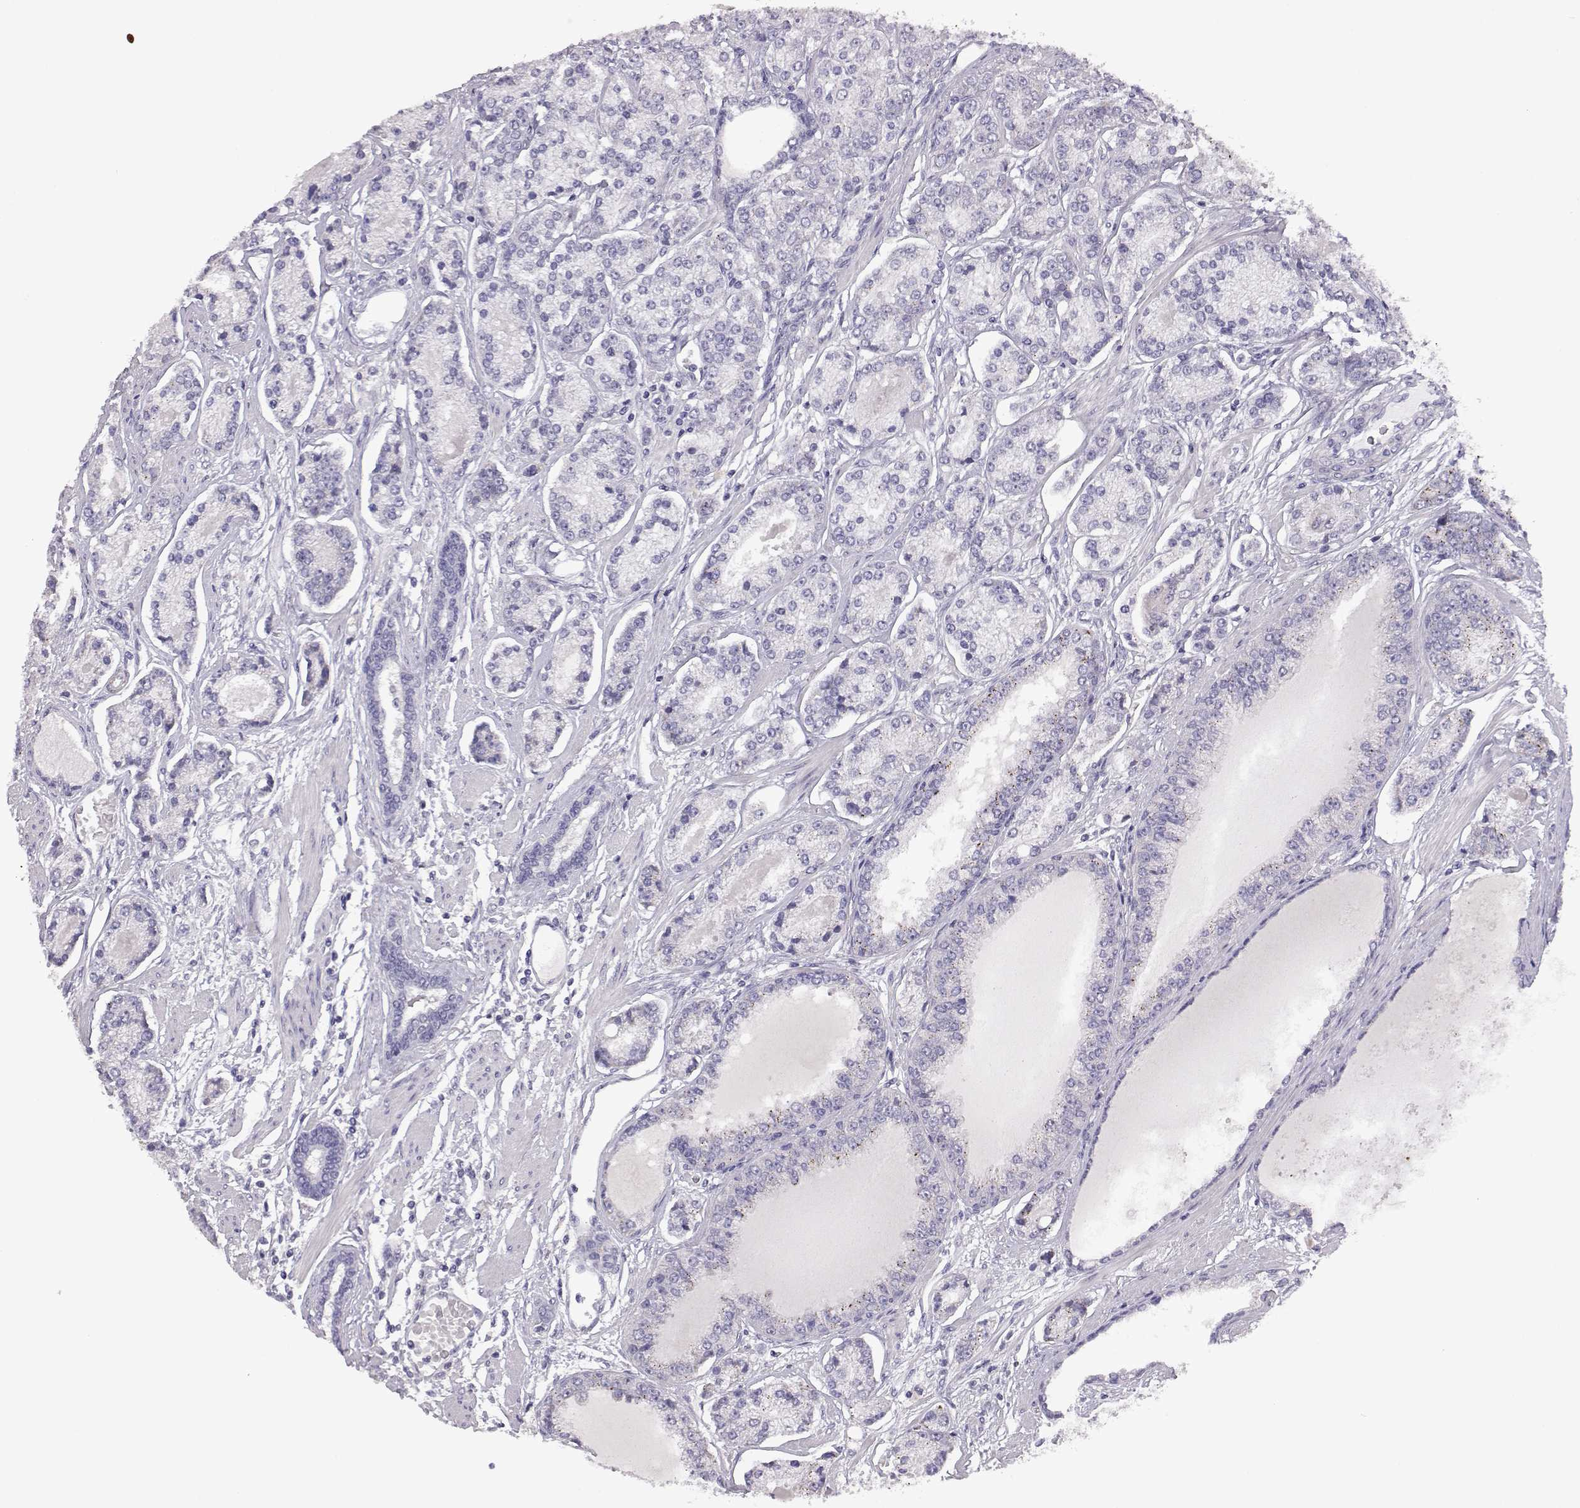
{"staining": {"intensity": "negative", "quantity": "none", "location": "none"}, "tissue": "prostate cancer", "cell_type": "Tumor cells", "image_type": "cancer", "snomed": [{"axis": "morphology", "description": "Adenocarcinoma, NOS"}, {"axis": "topography", "description": "Prostate"}], "caption": "Tumor cells show no significant positivity in adenocarcinoma (prostate).", "gene": "VGF", "patient": {"sex": "male", "age": 64}}